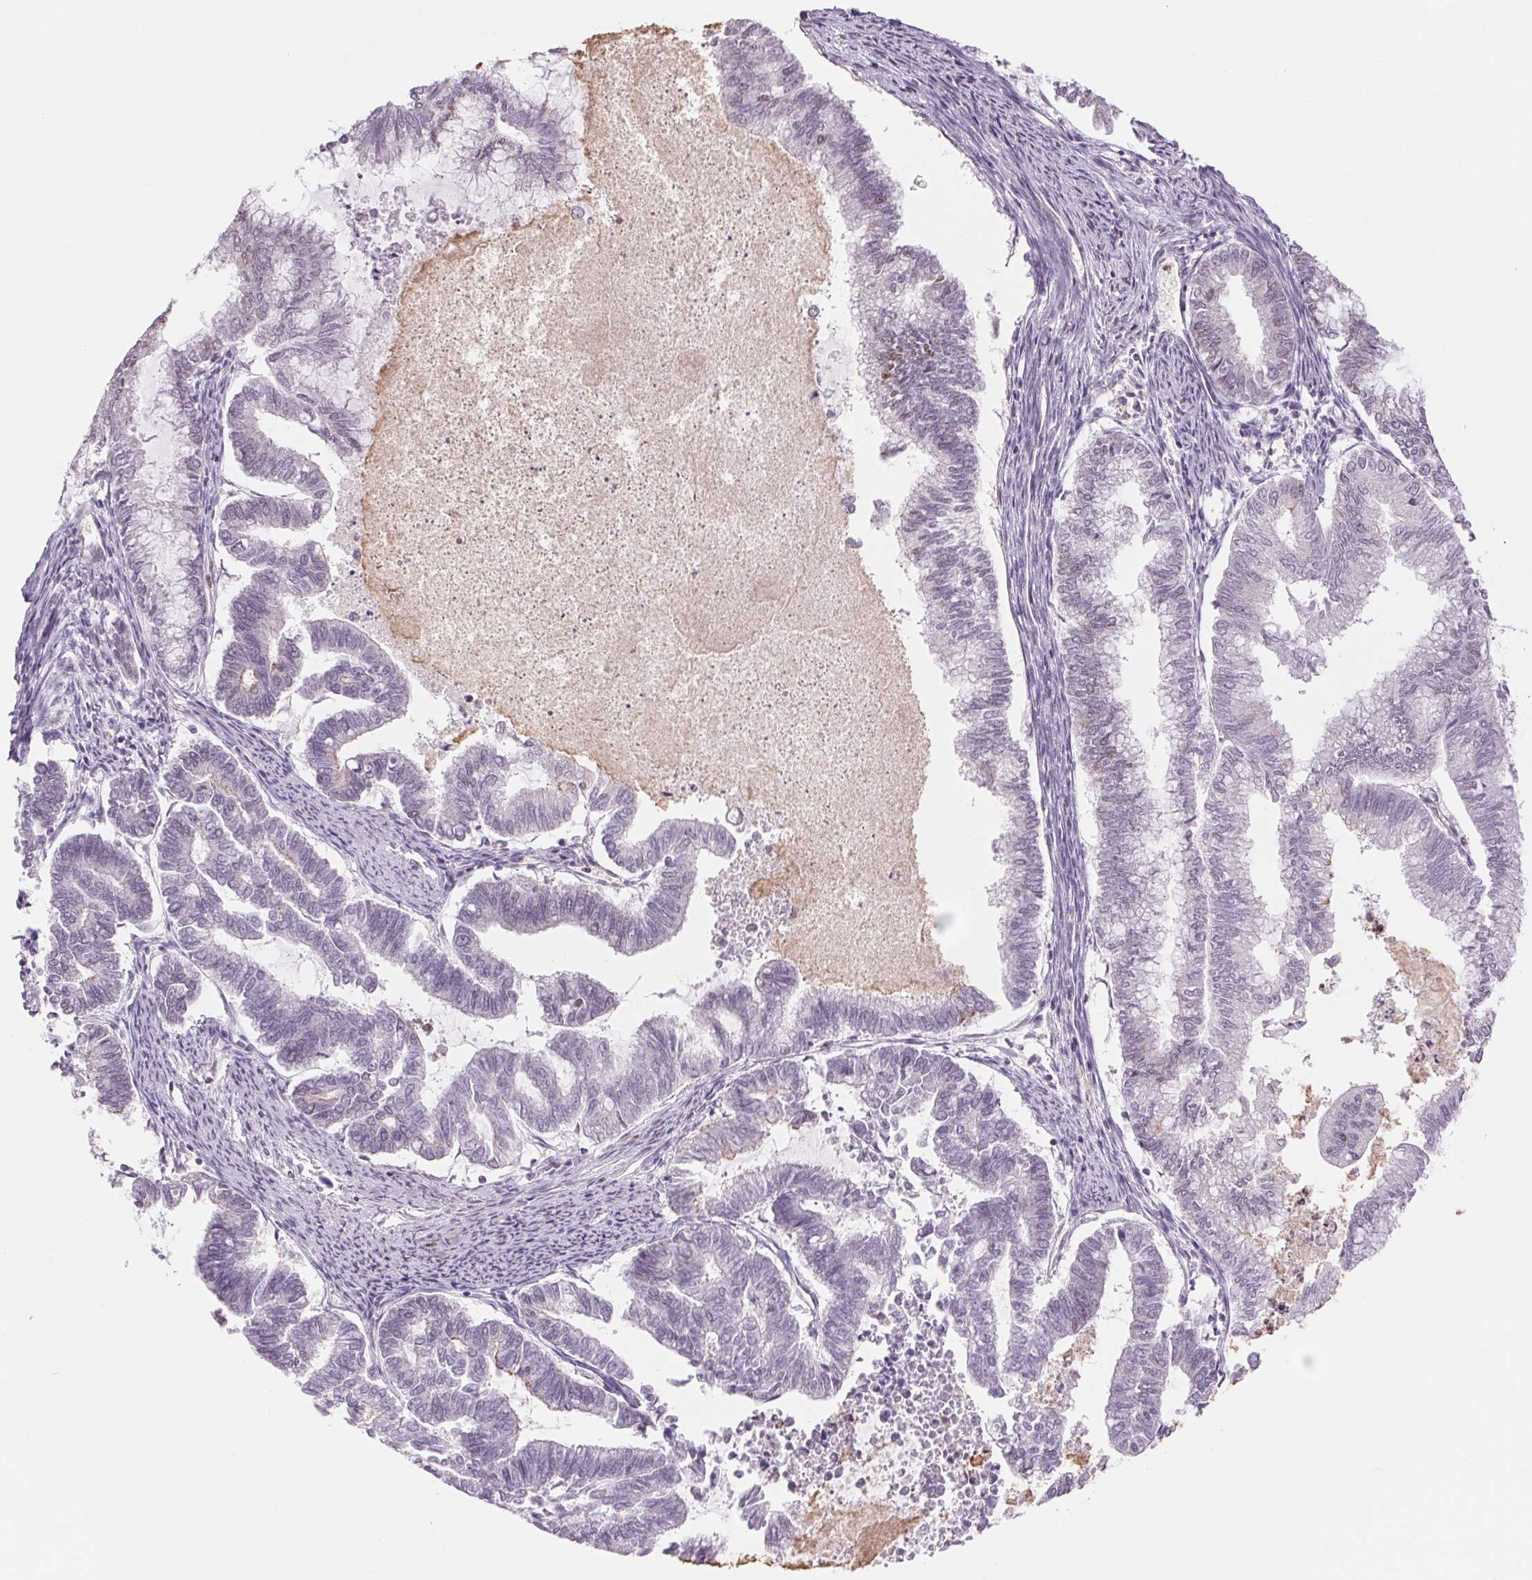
{"staining": {"intensity": "negative", "quantity": "none", "location": "none"}, "tissue": "endometrial cancer", "cell_type": "Tumor cells", "image_type": "cancer", "snomed": [{"axis": "morphology", "description": "Adenocarcinoma, NOS"}, {"axis": "topography", "description": "Endometrium"}], "caption": "This histopathology image is of endometrial adenocarcinoma stained with immunohistochemistry to label a protein in brown with the nuclei are counter-stained blue. There is no expression in tumor cells.", "gene": "SREK1", "patient": {"sex": "female", "age": 79}}